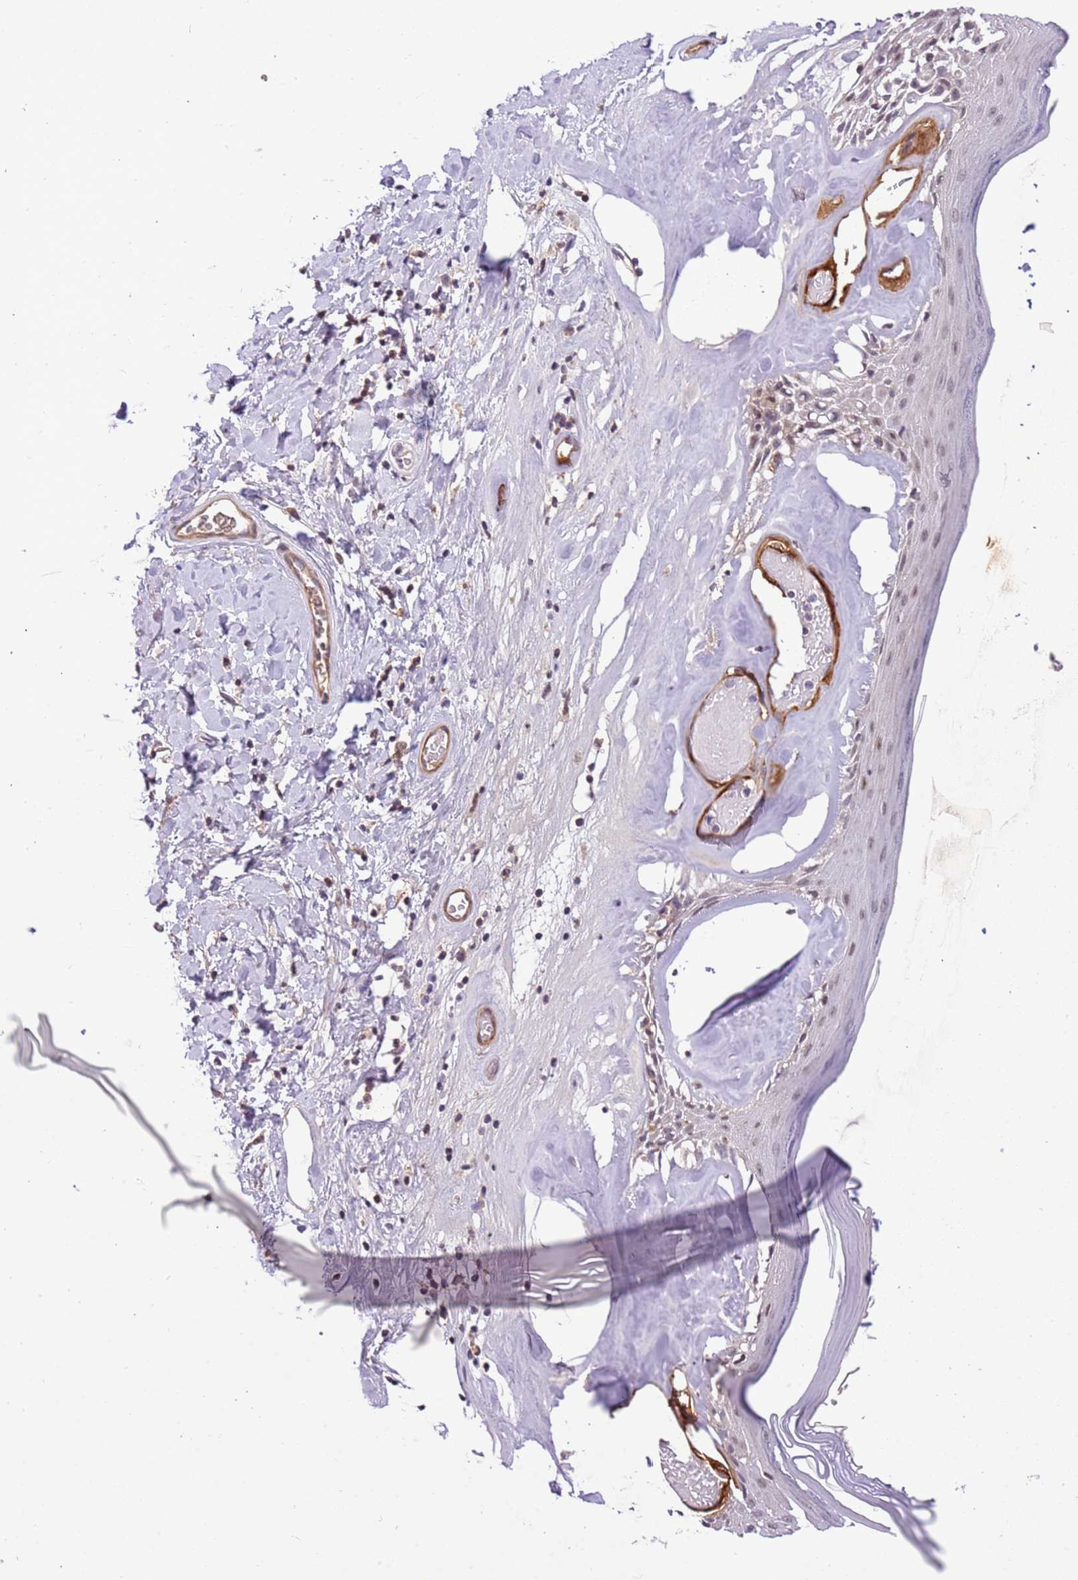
{"staining": {"intensity": "weak", "quantity": "<25%", "location": "cytoplasmic/membranous,nuclear"}, "tissue": "skin", "cell_type": "Epidermal cells", "image_type": "normal", "snomed": [{"axis": "morphology", "description": "Normal tissue, NOS"}, {"axis": "topography", "description": "Vulva"}], "caption": "Immunohistochemistry (IHC) image of benign skin: human skin stained with DAB (3,3'-diaminobenzidine) demonstrates no significant protein staining in epidermal cells.", "gene": "MAGEF1", "patient": {"sex": "female", "age": 86}}